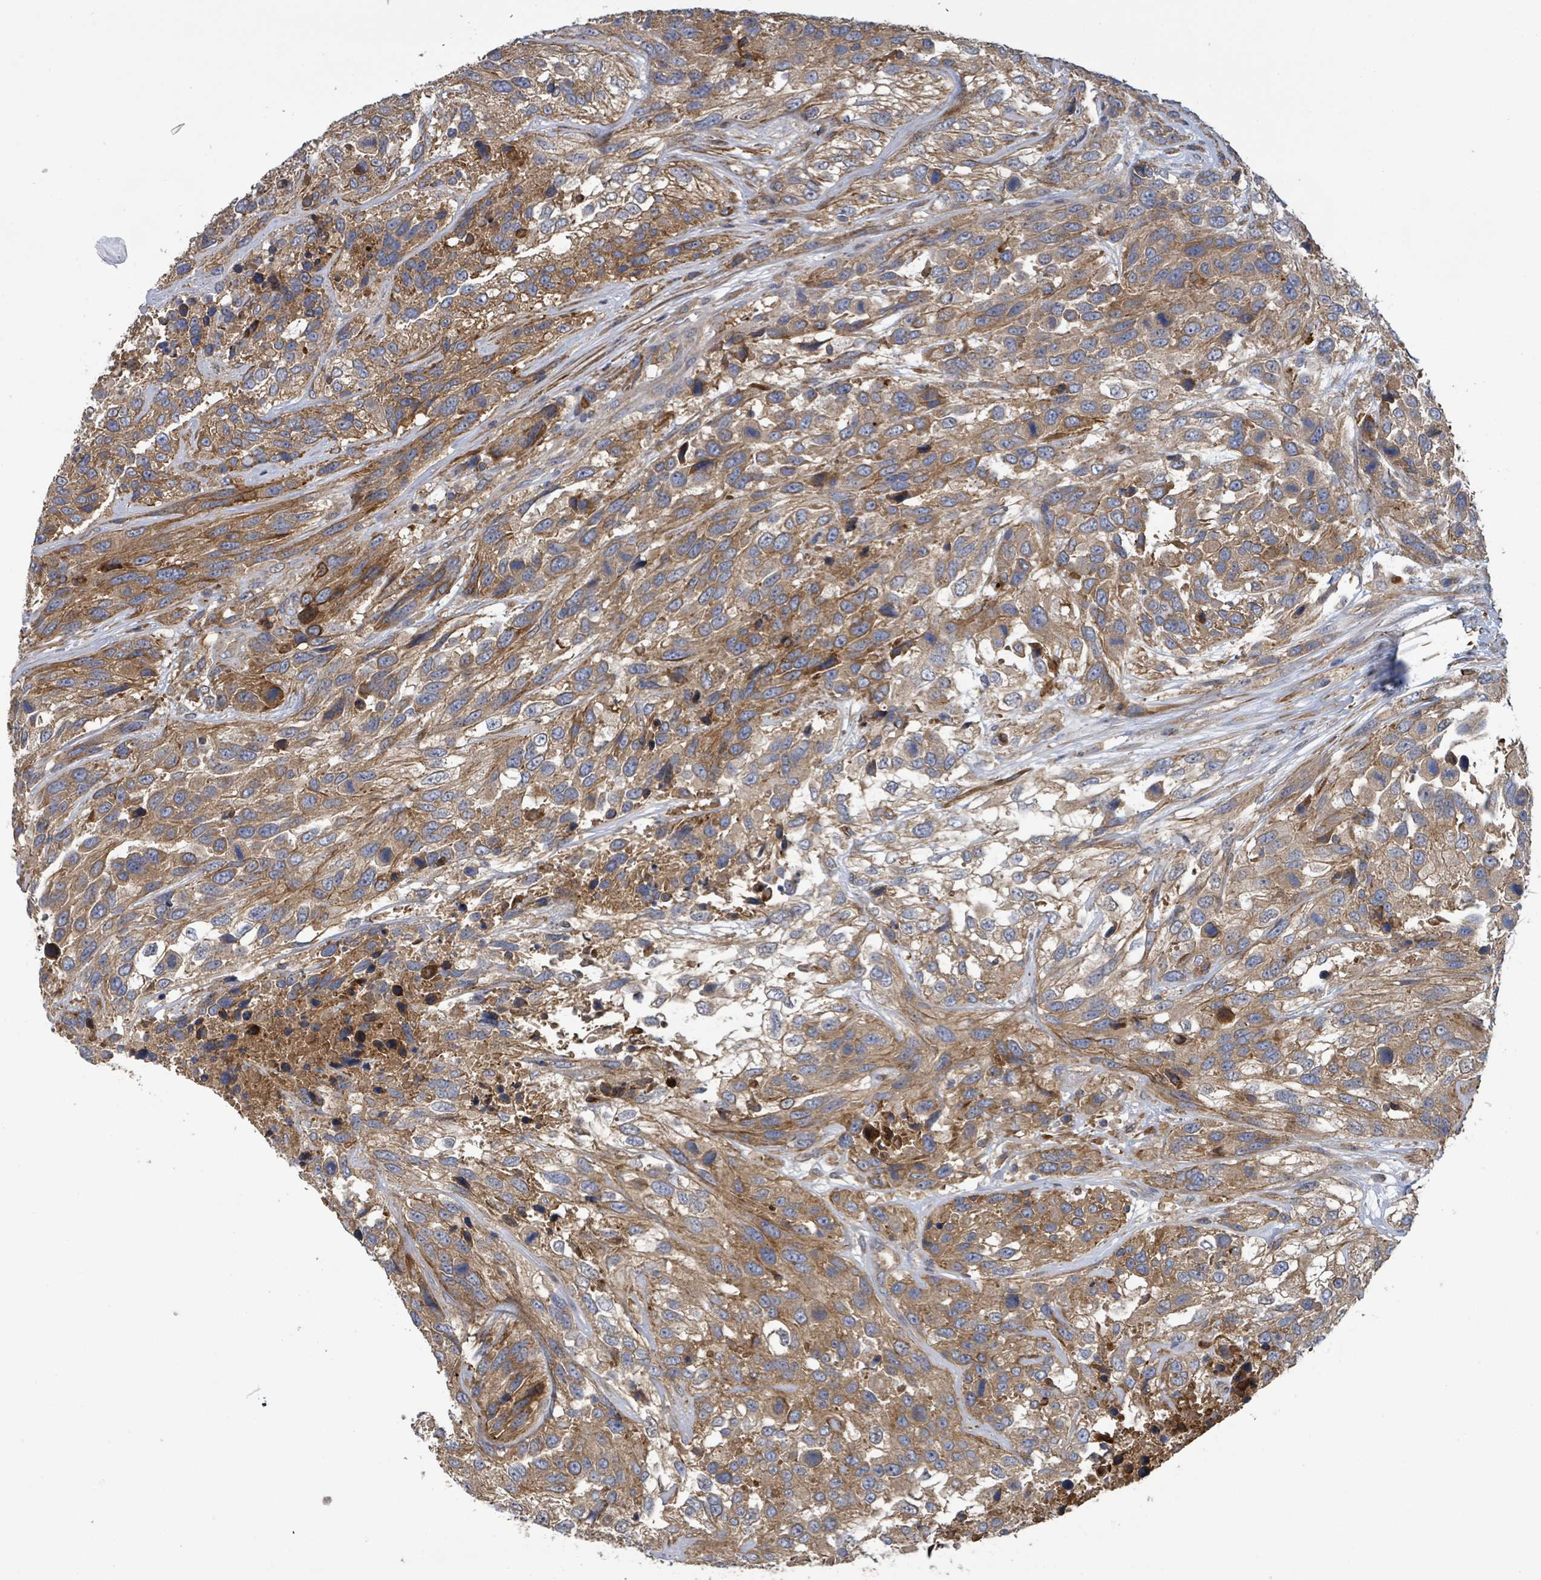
{"staining": {"intensity": "moderate", "quantity": ">75%", "location": "cytoplasmic/membranous"}, "tissue": "urothelial cancer", "cell_type": "Tumor cells", "image_type": "cancer", "snomed": [{"axis": "morphology", "description": "Urothelial carcinoma, High grade"}, {"axis": "topography", "description": "Urinary bladder"}], "caption": "This is a photomicrograph of IHC staining of urothelial cancer, which shows moderate expression in the cytoplasmic/membranous of tumor cells.", "gene": "PLAAT1", "patient": {"sex": "female", "age": 70}}